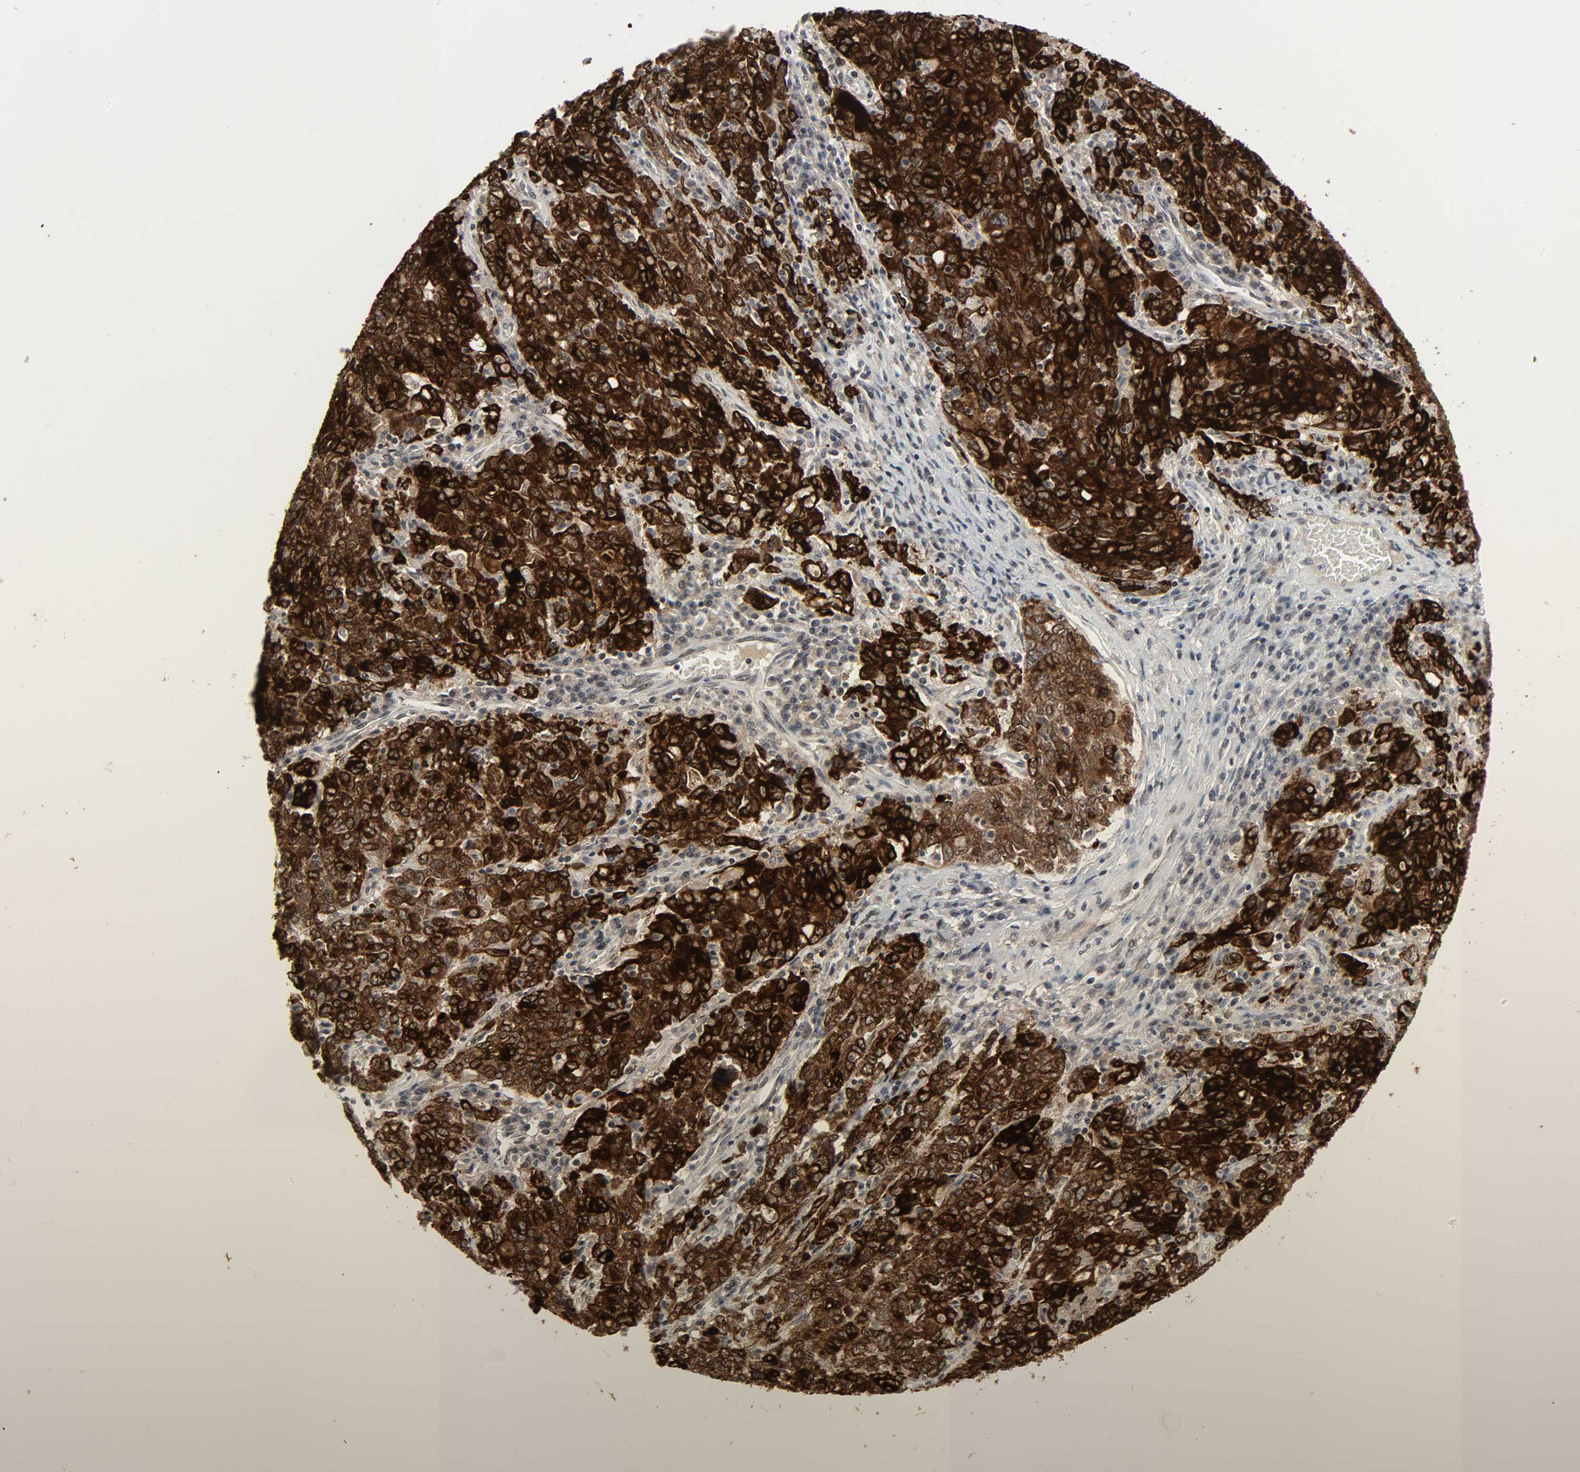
{"staining": {"intensity": "strong", "quantity": ">75%", "location": "cytoplasmic/membranous"}, "tissue": "ovarian cancer", "cell_type": "Tumor cells", "image_type": "cancer", "snomed": [{"axis": "morphology", "description": "Carcinoma, endometroid"}, {"axis": "topography", "description": "Ovary"}], "caption": "The micrograph shows immunohistochemical staining of ovarian cancer (endometroid carcinoma). There is strong cytoplasmic/membranous positivity is present in approximately >75% of tumor cells.", "gene": "MUC1", "patient": {"sex": "female", "age": 62}}